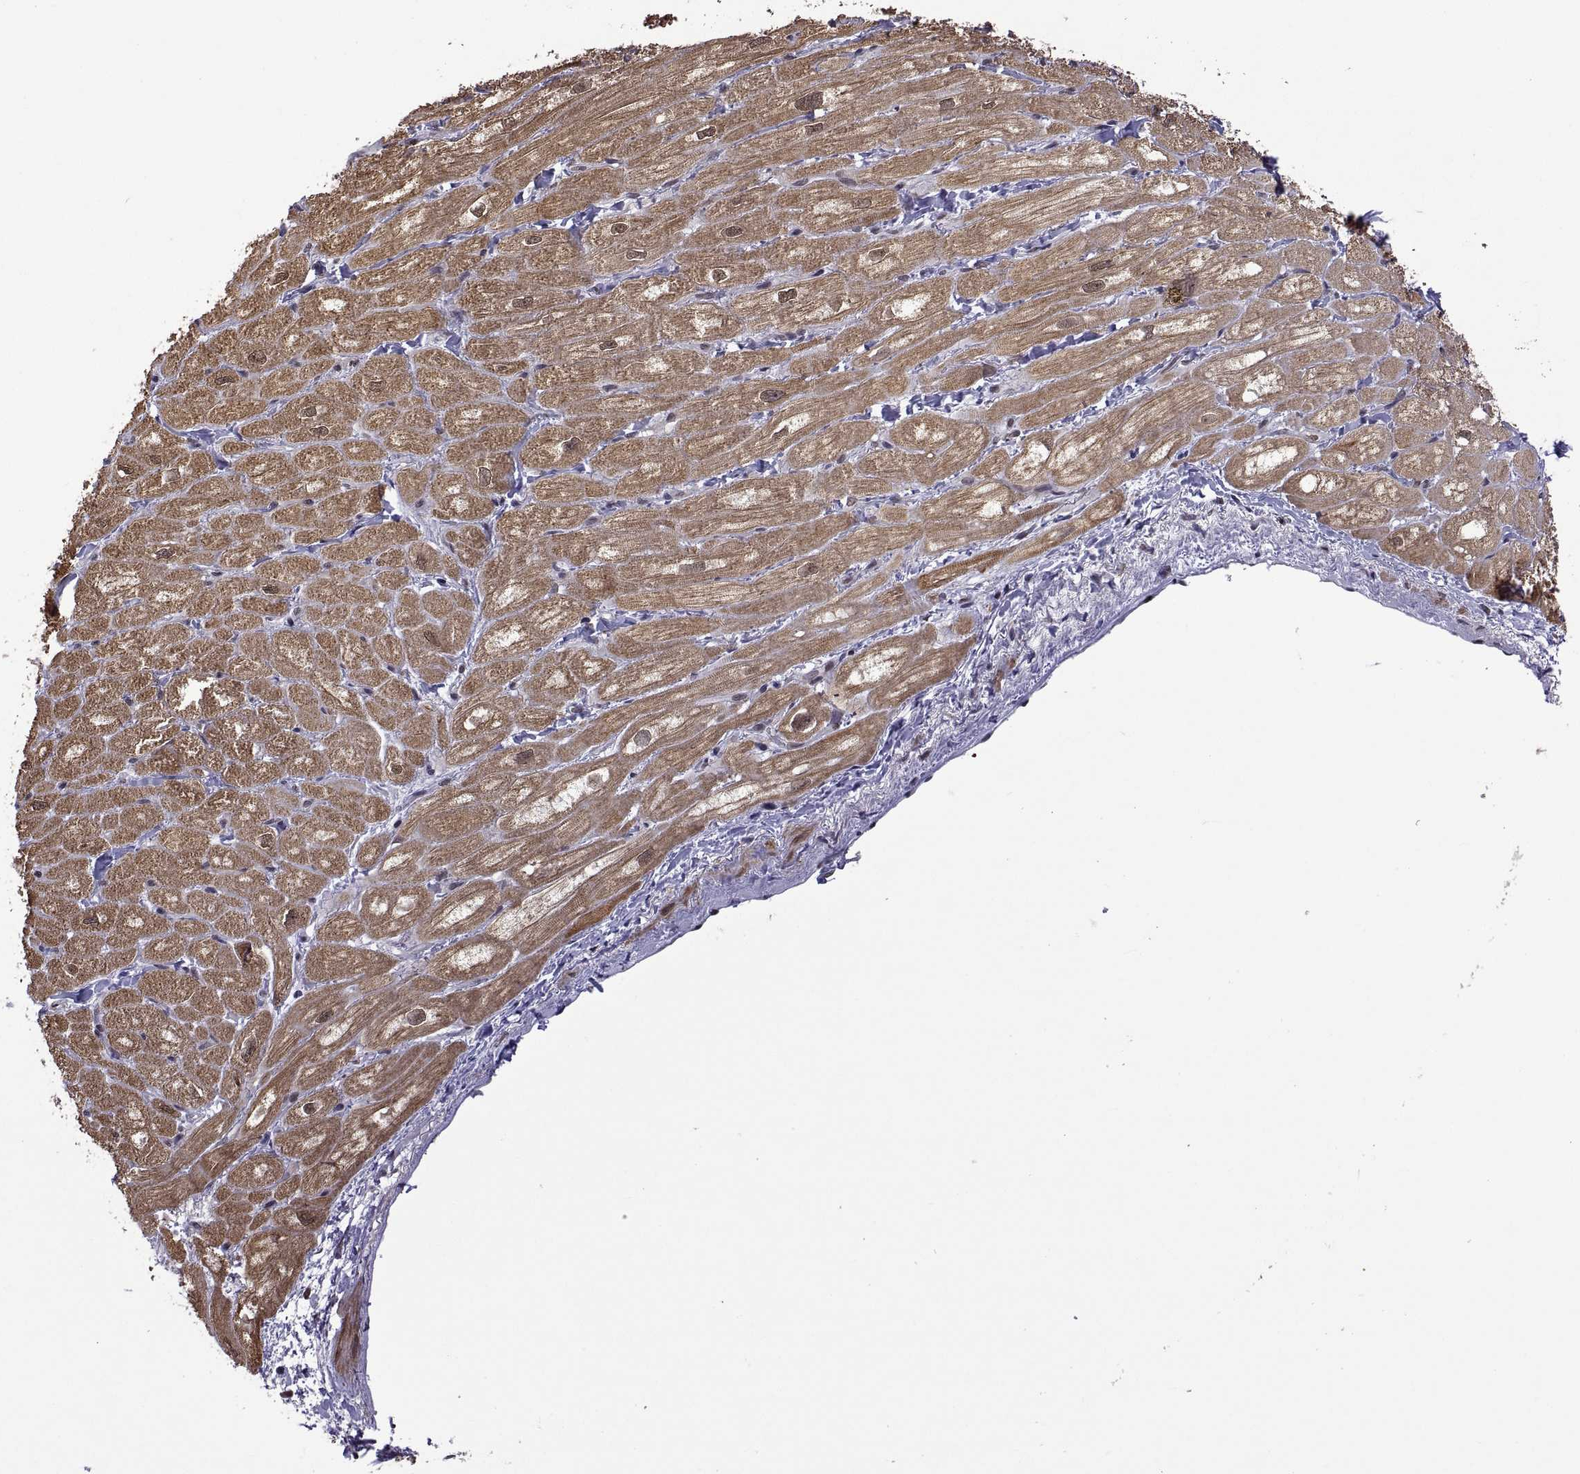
{"staining": {"intensity": "moderate", "quantity": "25%-75%", "location": "cytoplasmic/membranous"}, "tissue": "heart muscle", "cell_type": "Cardiomyocytes", "image_type": "normal", "snomed": [{"axis": "morphology", "description": "Normal tissue, NOS"}, {"axis": "topography", "description": "Heart"}], "caption": "A medium amount of moderate cytoplasmic/membranous positivity is seen in approximately 25%-75% of cardiomyocytes in unremarkable heart muscle.", "gene": "NR4A1", "patient": {"sex": "male", "age": 60}}